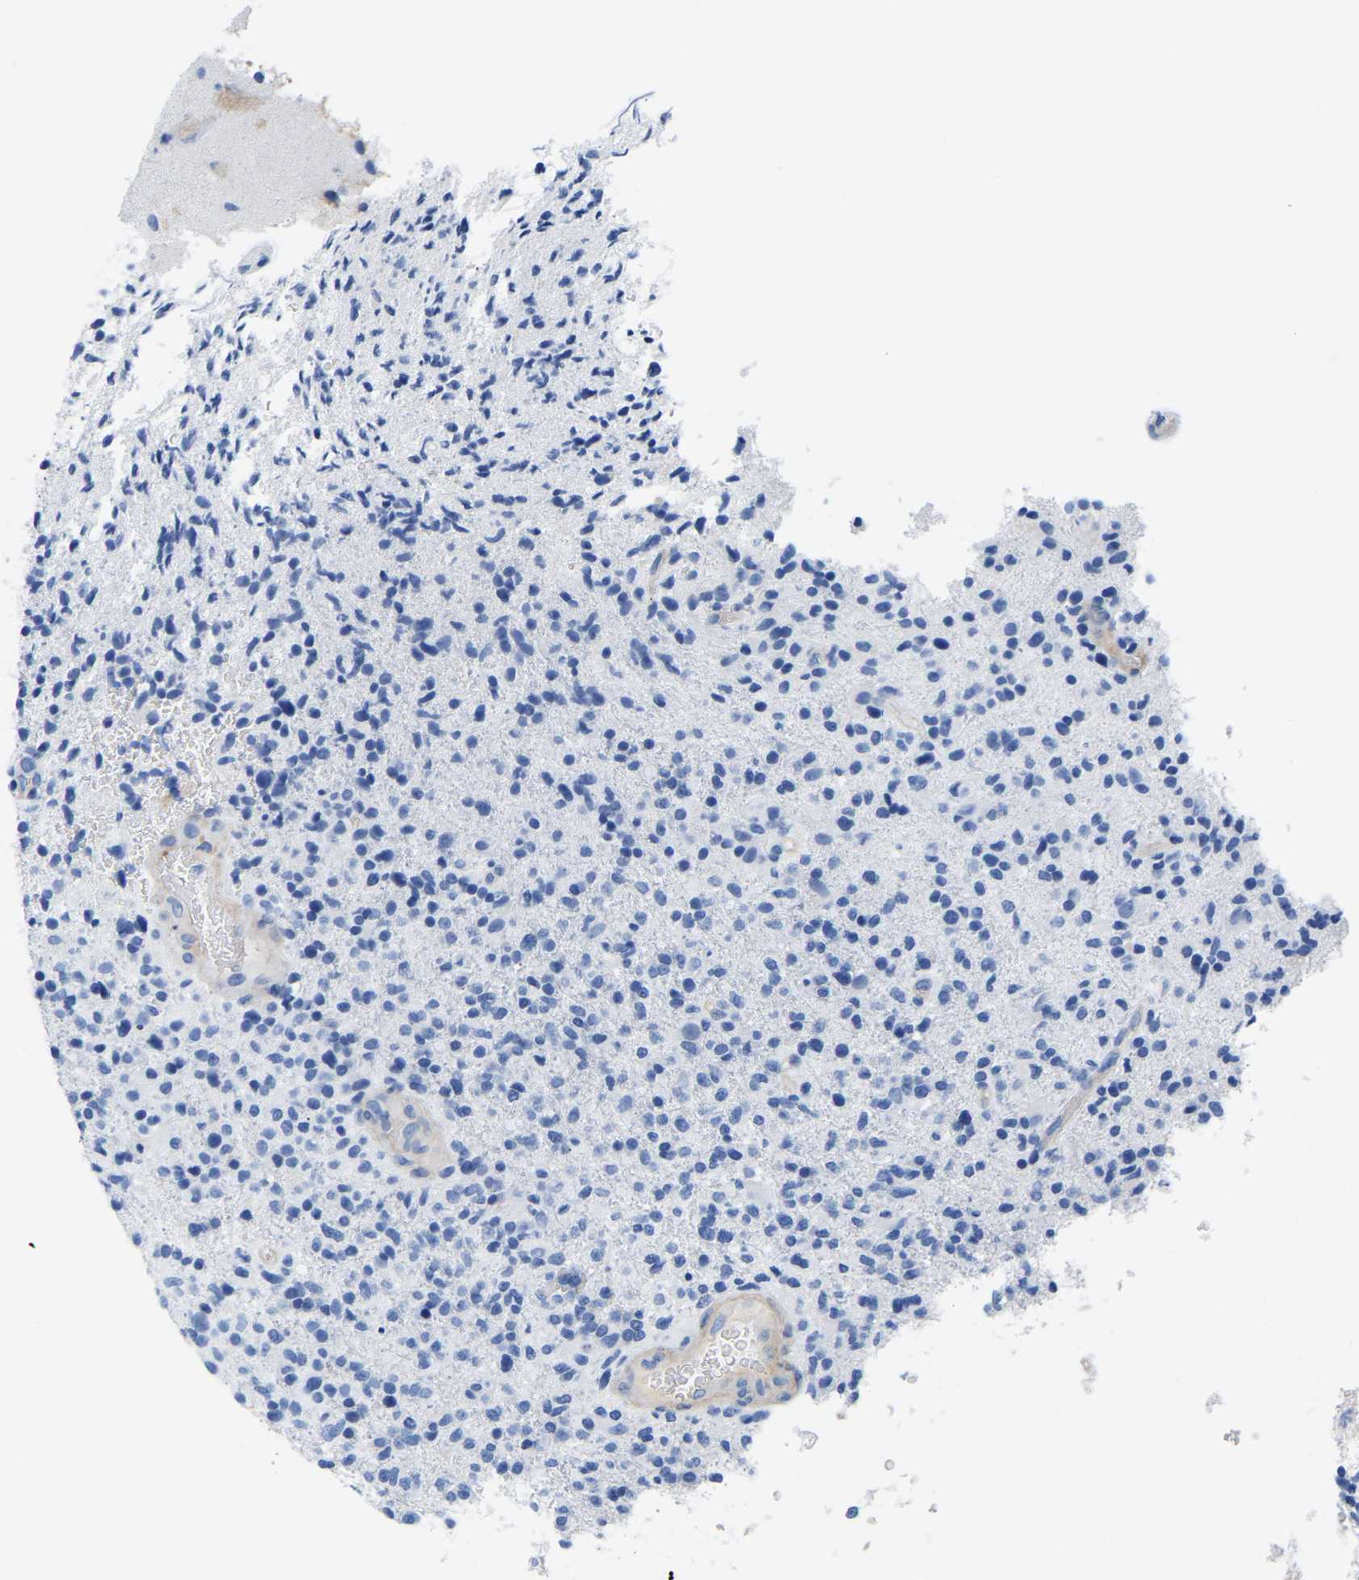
{"staining": {"intensity": "negative", "quantity": "none", "location": "none"}, "tissue": "glioma", "cell_type": "Tumor cells", "image_type": "cancer", "snomed": [{"axis": "morphology", "description": "Glioma, malignant, High grade"}, {"axis": "topography", "description": "Brain"}], "caption": "This is an immunohistochemistry micrograph of high-grade glioma (malignant). There is no expression in tumor cells.", "gene": "UPK3A", "patient": {"sex": "male", "age": 72}}